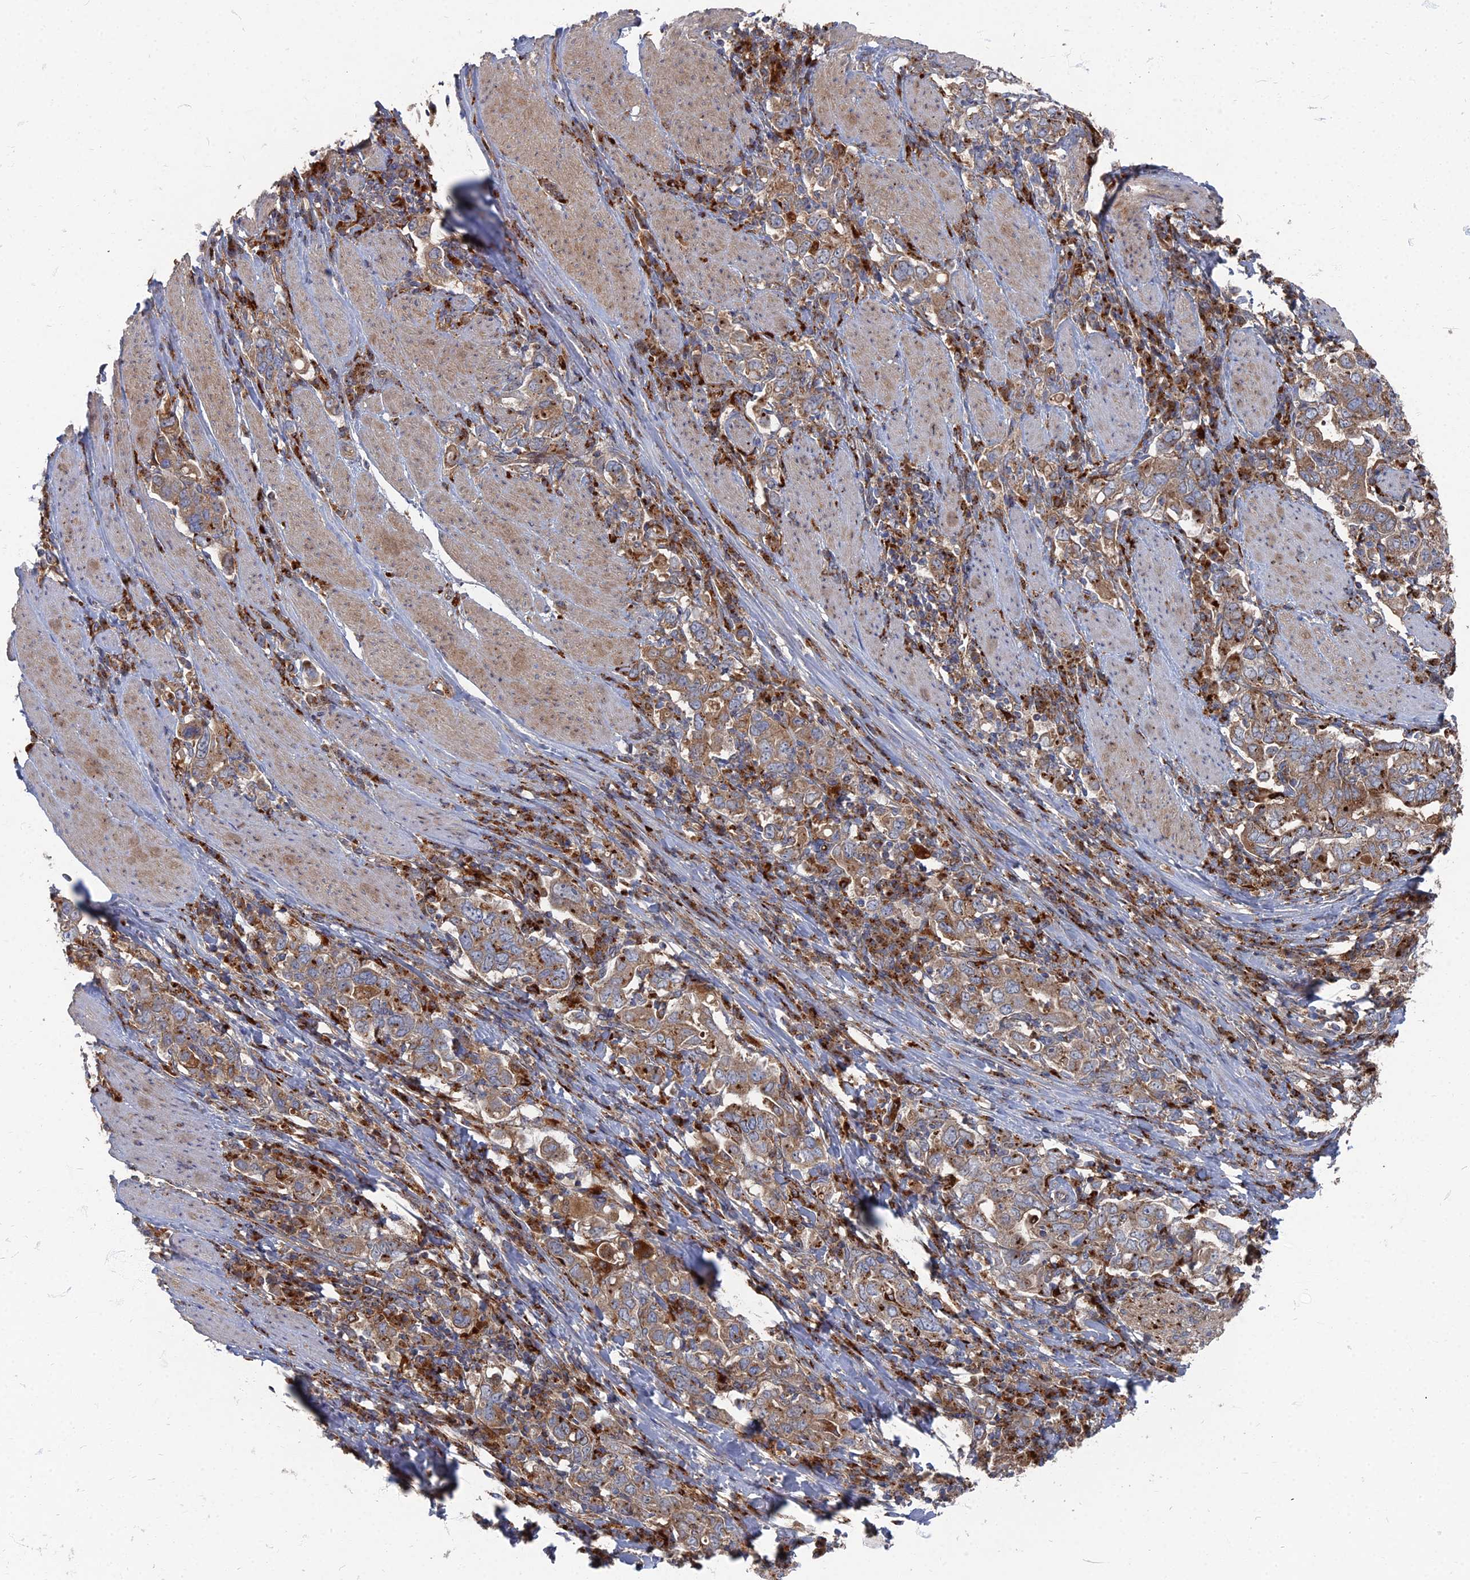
{"staining": {"intensity": "moderate", "quantity": ">75%", "location": "cytoplasmic/membranous"}, "tissue": "stomach cancer", "cell_type": "Tumor cells", "image_type": "cancer", "snomed": [{"axis": "morphology", "description": "Adenocarcinoma, NOS"}, {"axis": "topography", "description": "Stomach, upper"}], "caption": "Immunohistochemical staining of human stomach adenocarcinoma reveals medium levels of moderate cytoplasmic/membranous protein staining in about >75% of tumor cells.", "gene": "PPCDC", "patient": {"sex": "male", "age": 62}}